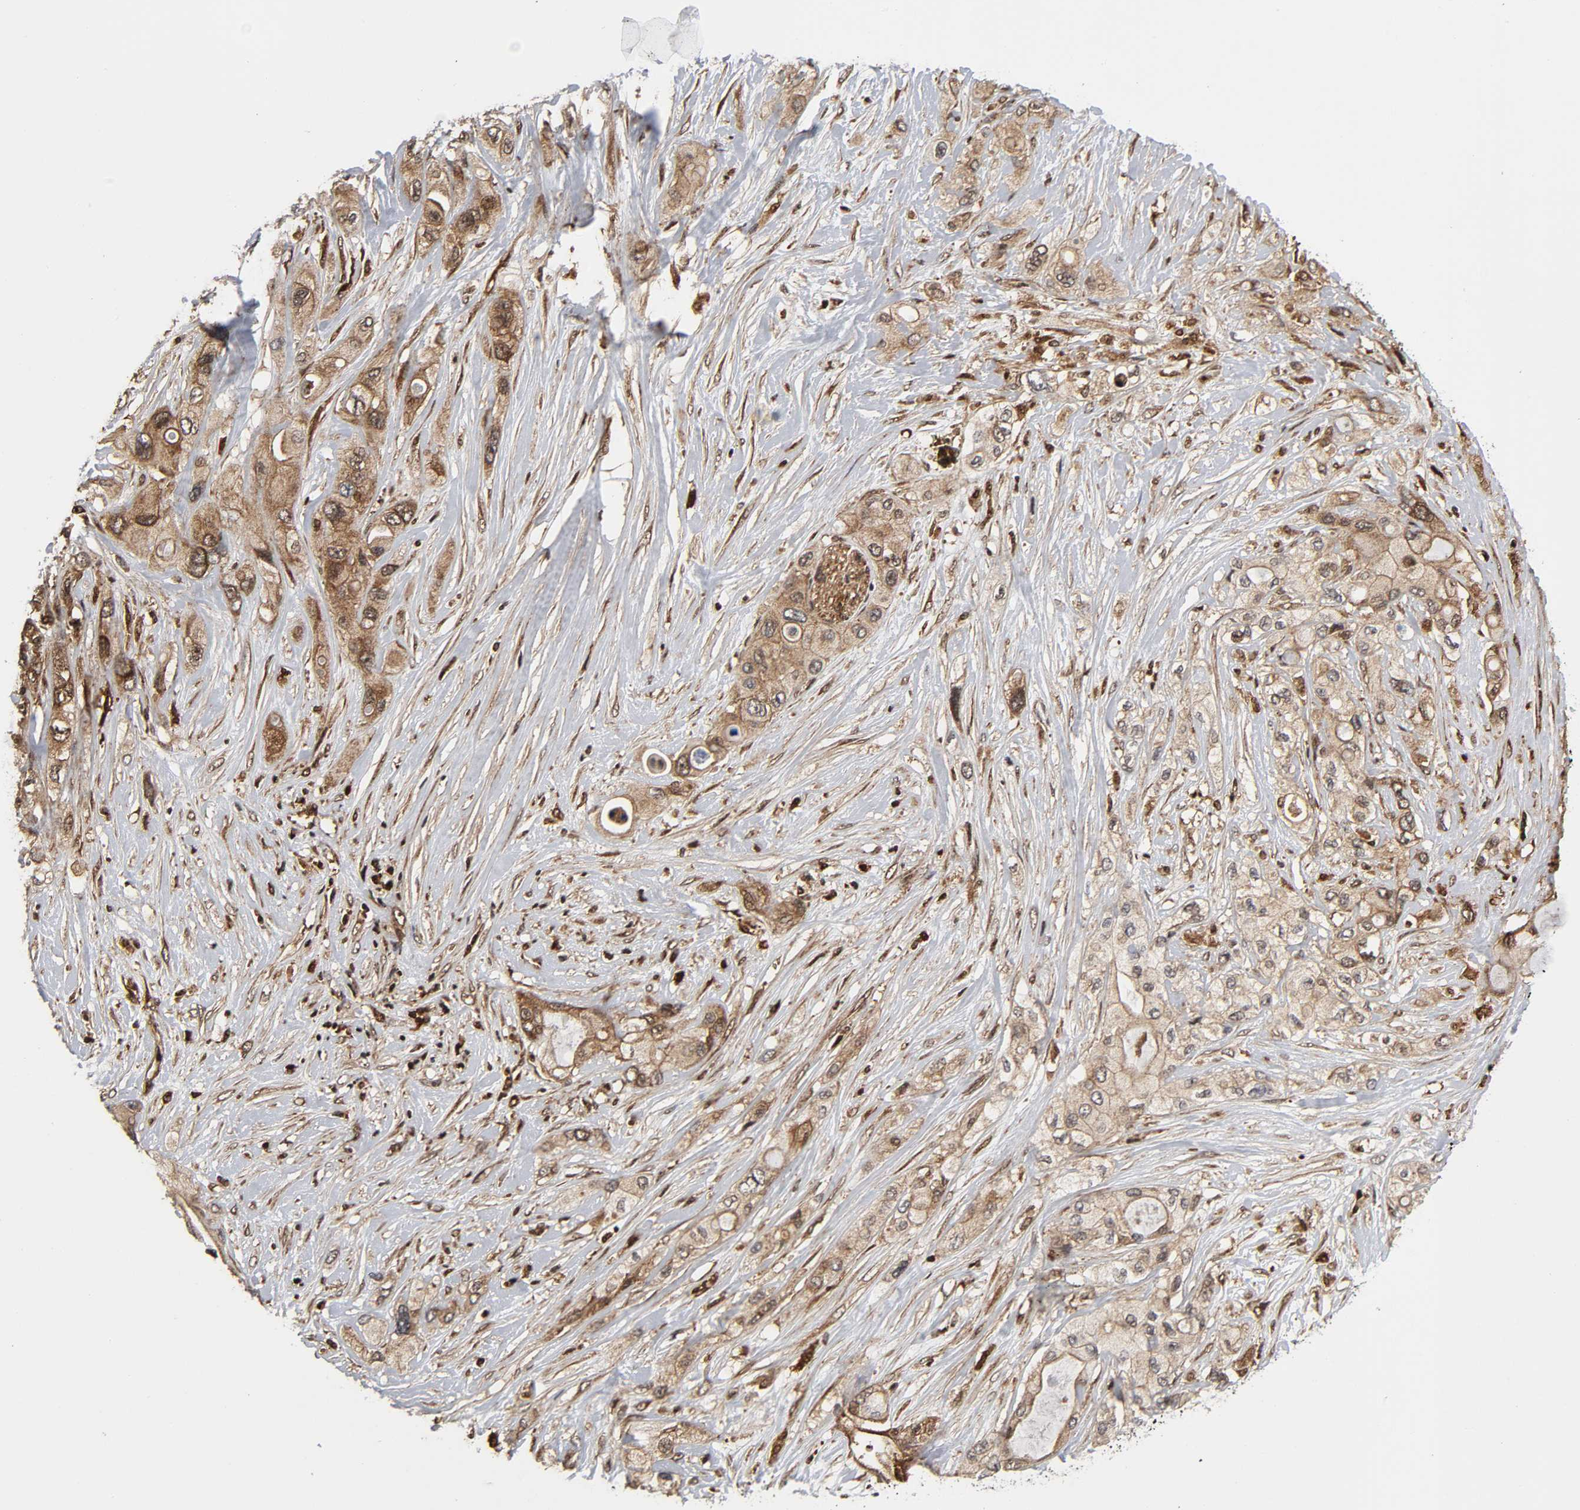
{"staining": {"intensity": "moderate", "quantity": ">75%", "location": "cytoplasmic/membranous"}, "tissue": "pancreatic cancer", "cell_type": "Tumor cells", "image_type": "cancer", "snomed": [{"axis": "morphology", "description": "Adenocarcinoma, NOS"}, {"axis": "topography", "description": "Pancreas"}], "caption": "IHC staining of adenocarcinoma (pancreatic), which displays medium levels of moderate cytoplasmic/membranous staining in about >75% of tumor cells indicating moderate cytoplasmic/membranous protein positivity. The staining was performed using DAB (3,3'-diaminobenzidine) (brown) for protein detection and nuclei were counterstained in hematoxylin (blue).", "gene": "MAPK1", "patient": {"sex": "female", "age": 59}}